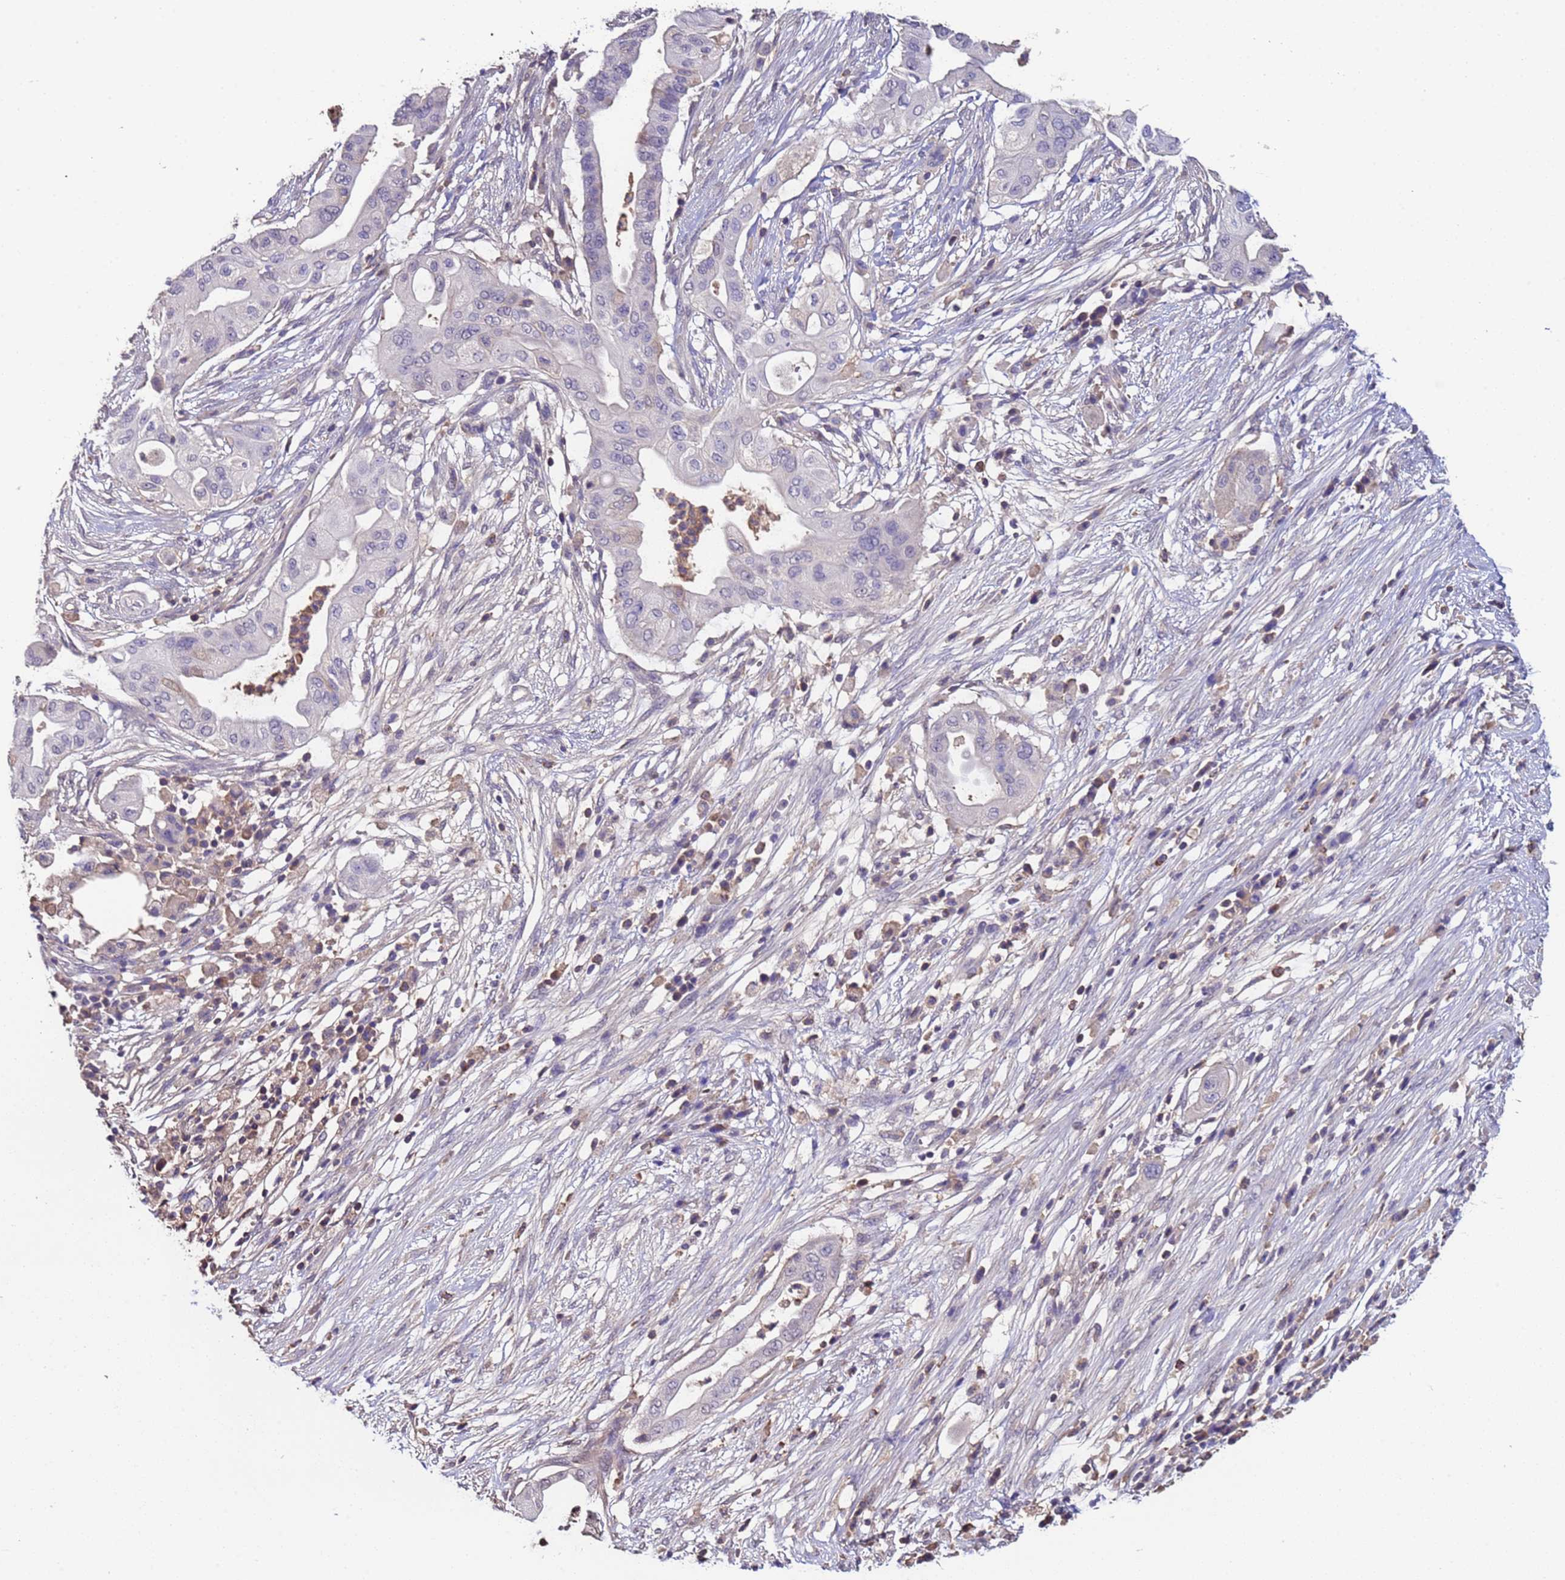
{"staining": {"intensity": "negative", "quantity": "none", "location": "none"}, "tissue": "pancreatic cancer", "cell_type": "Tumor cells", "image_type": "cancer", "snomed": [{"axis": "morphology", "description": "Adenocarcinoma, NOS"}, {"axis": "topography", "description": "Pancreas"}], "caption": "IHC micrograph of neoplastic tissue: pancreatic adenocarcinoma stained with DAB (3,3'-diaminobenzidine) demonstrates no significant protein staining in tumor cells. Nuclei are stained in blue.", "gene": "ZNF248", "patient": {"sex": "male", "age": 68}}